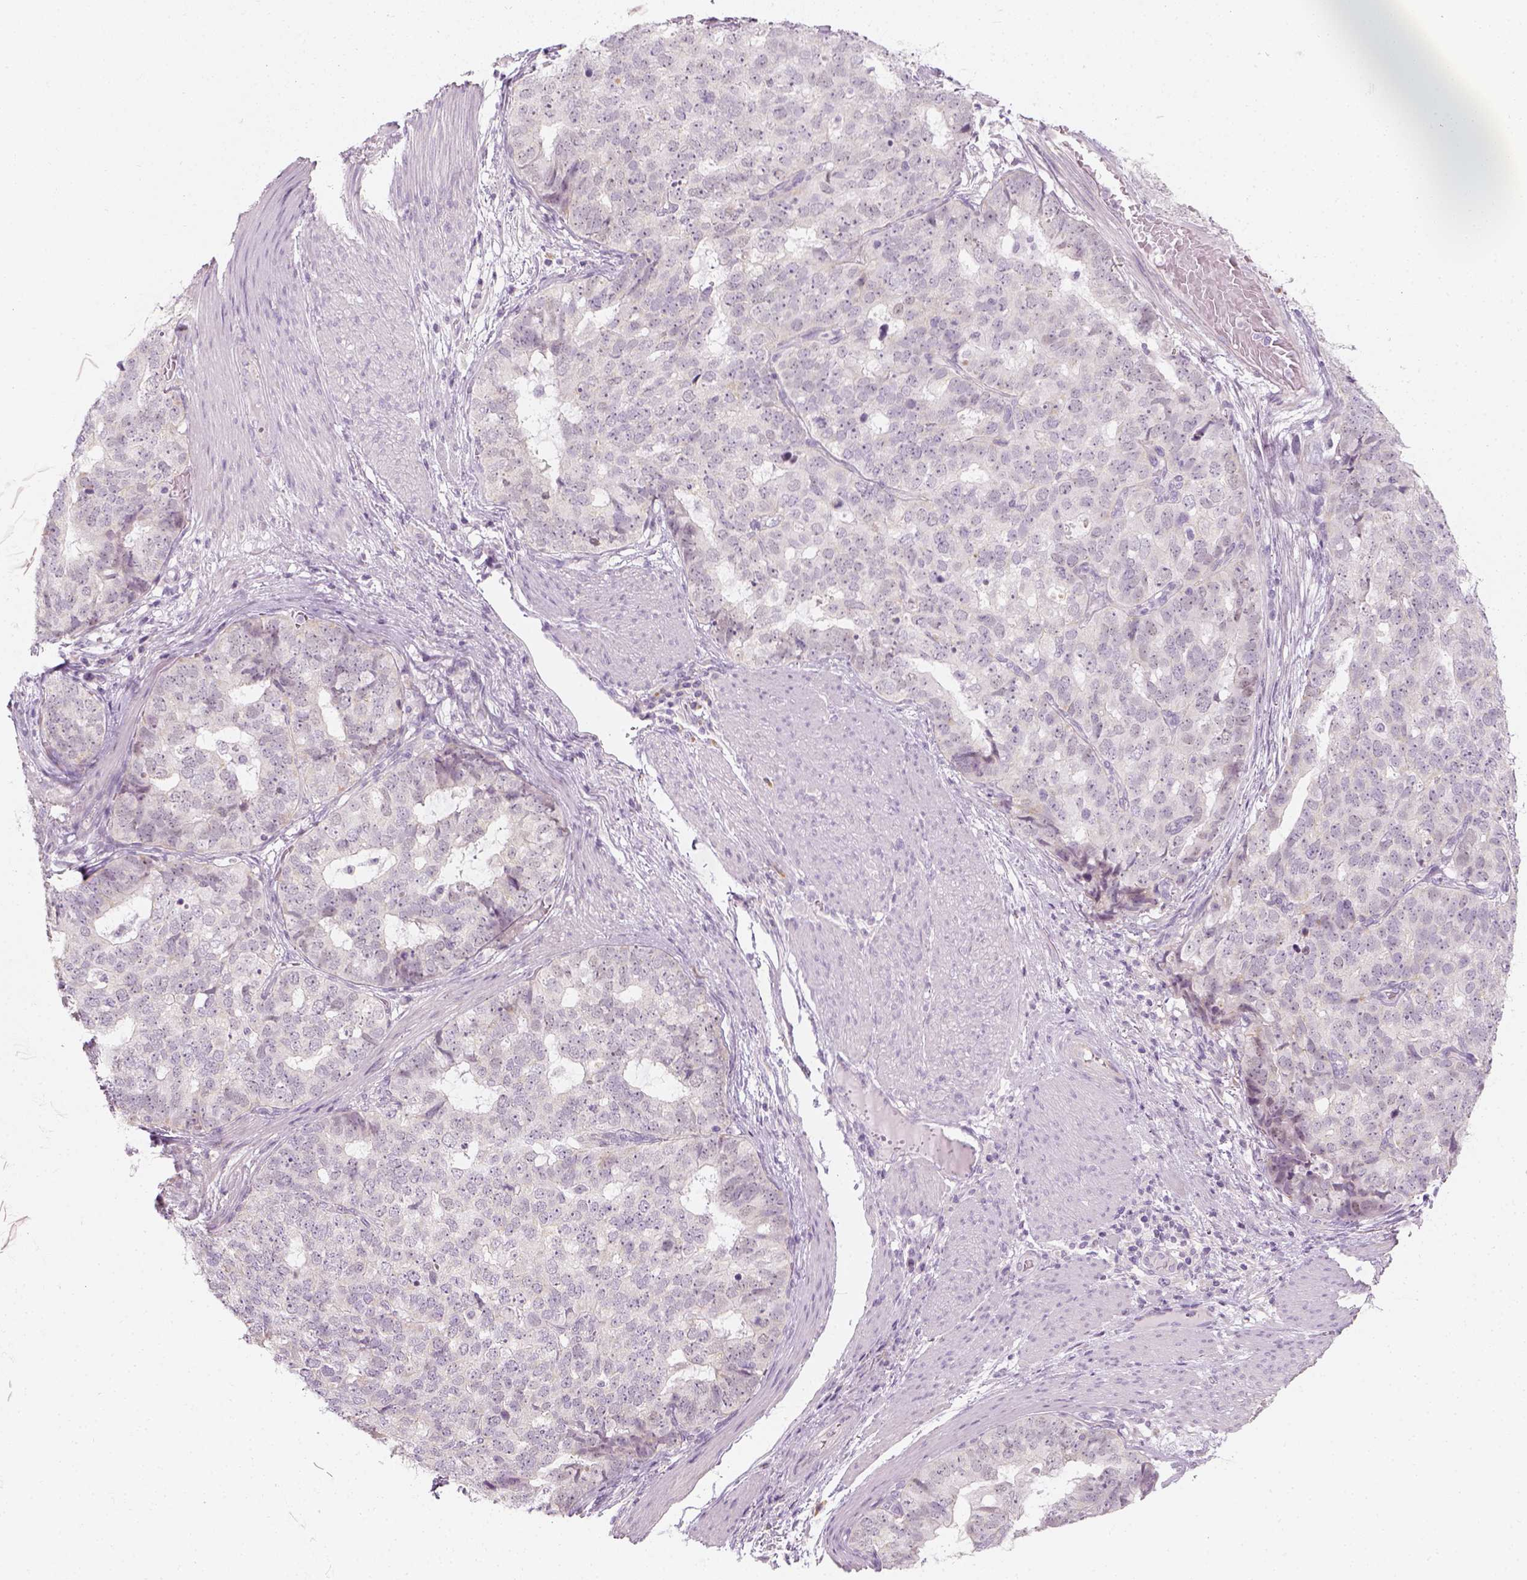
{"staining": {"intensity": "negative", "quantity": "none", "location": "none"}, "tissue": "stomach cancer", "cell_type": "Tumor cells", "image_type": "cancer", "snomed": [{"axis": "morphology", "description": "Adenocarcinoma, NOS"}, {"axis": "topography", "description": "Stomach"}], "caption": "Immunohistochemistry (IHC) of human stomach cancer (adenocarcinoma) exhibits no staining in tumor cells.", "gene": "PRAME", "patient": {"sex": "male", "age": 69}}